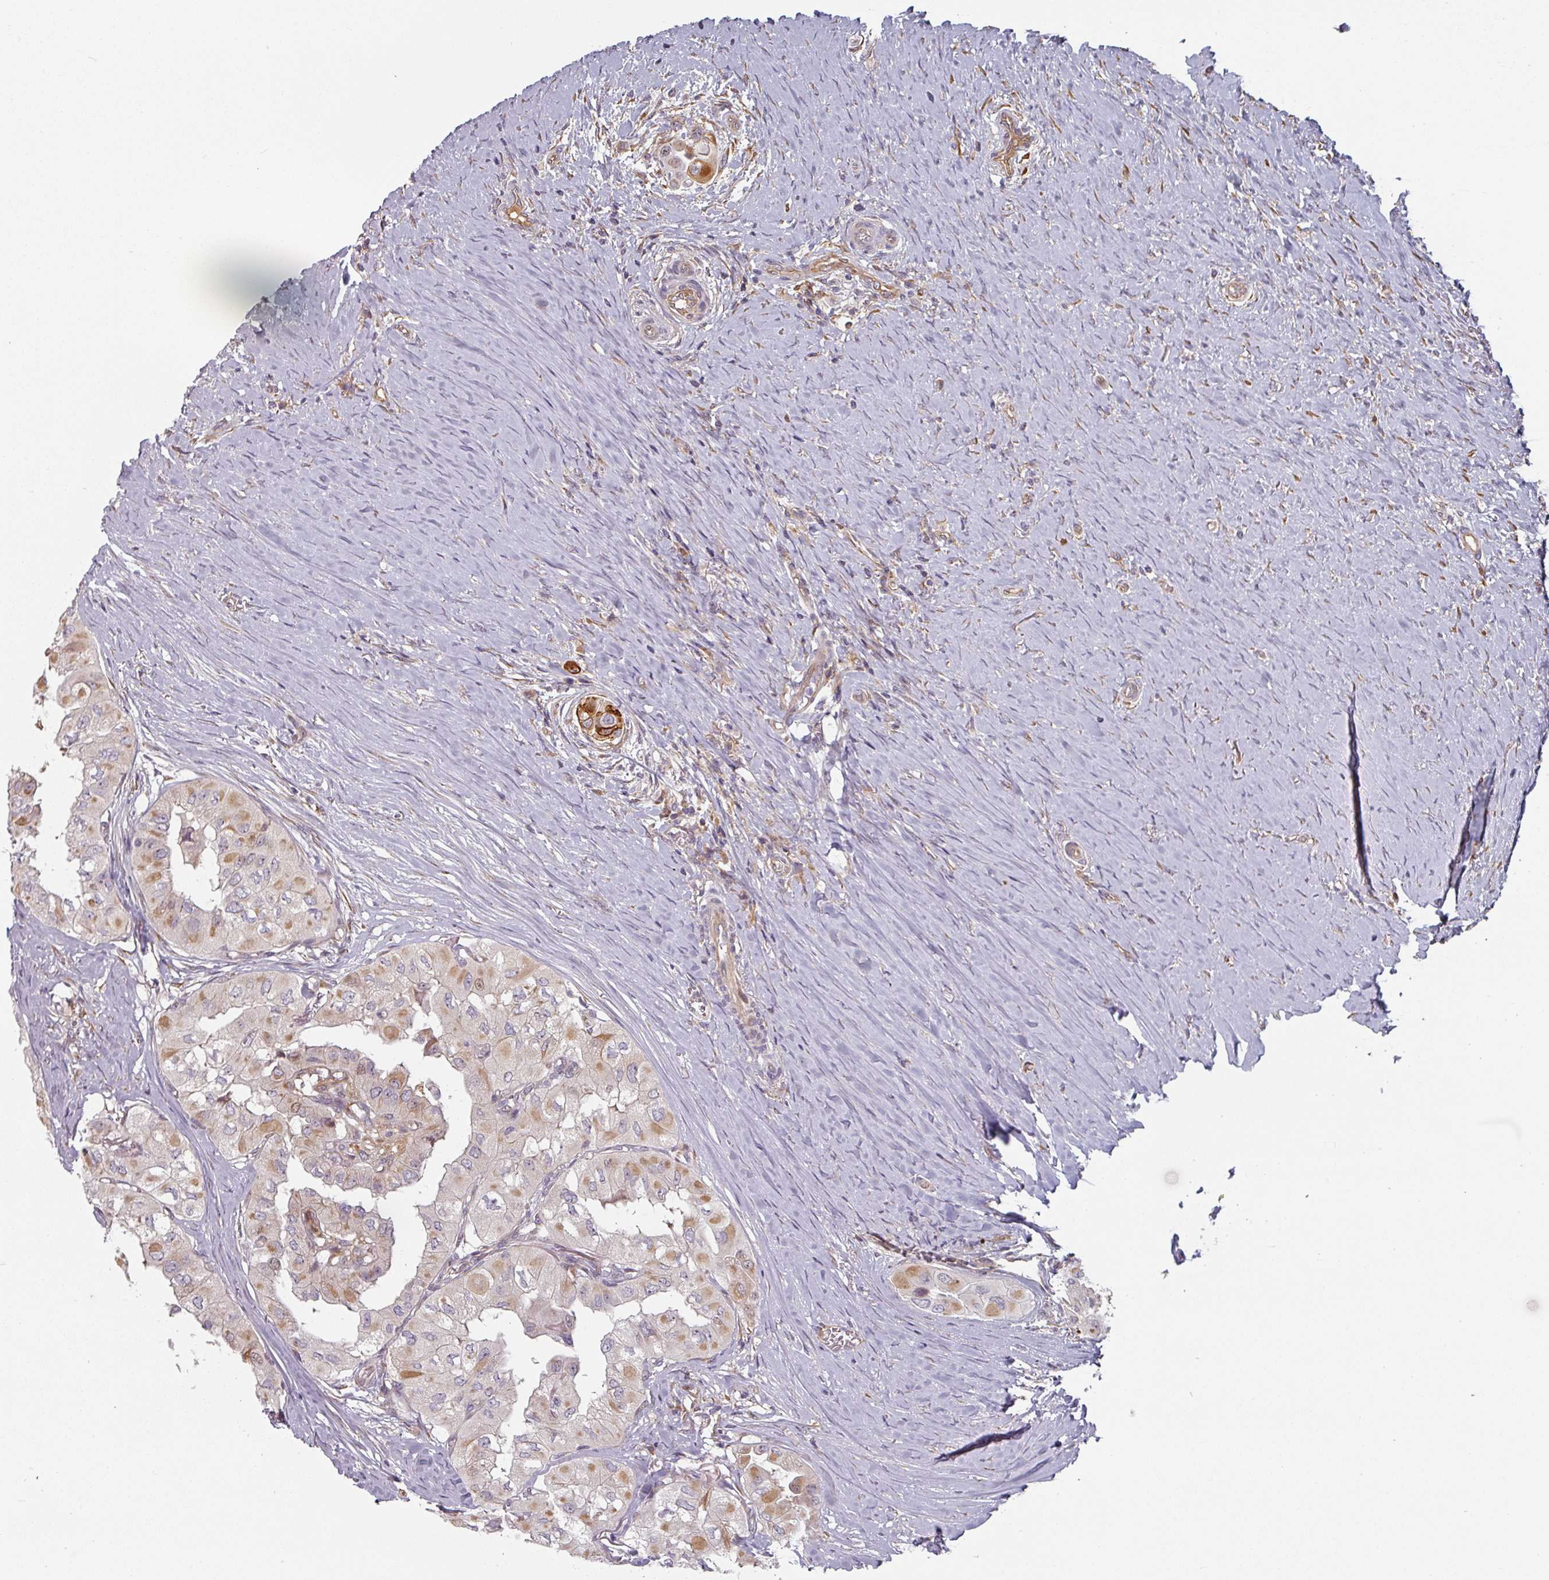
{"staining": {"intensity": "moderate", "quantity": "<25%", "location": "cytoplasmic/membranous"}, "tissue": "thyroid cancer", "cell_type": "Tumor cells", "image_type": "cancer", "snomed": [{"axis": "morphology", "description": "Papillary adenocarcinoma, NOS"}, {"axis": "topography", "description": "Thyroid gland"}], "caption": "Immunohistochemical staining of human papillary adenocarcinoma (thyroid) reveals low levels of moderate cytoplasmic/membranous staining in about <25% of tumor cells.", "gene": "CEP78", "patient": {"sex": "female", "age": 59}}